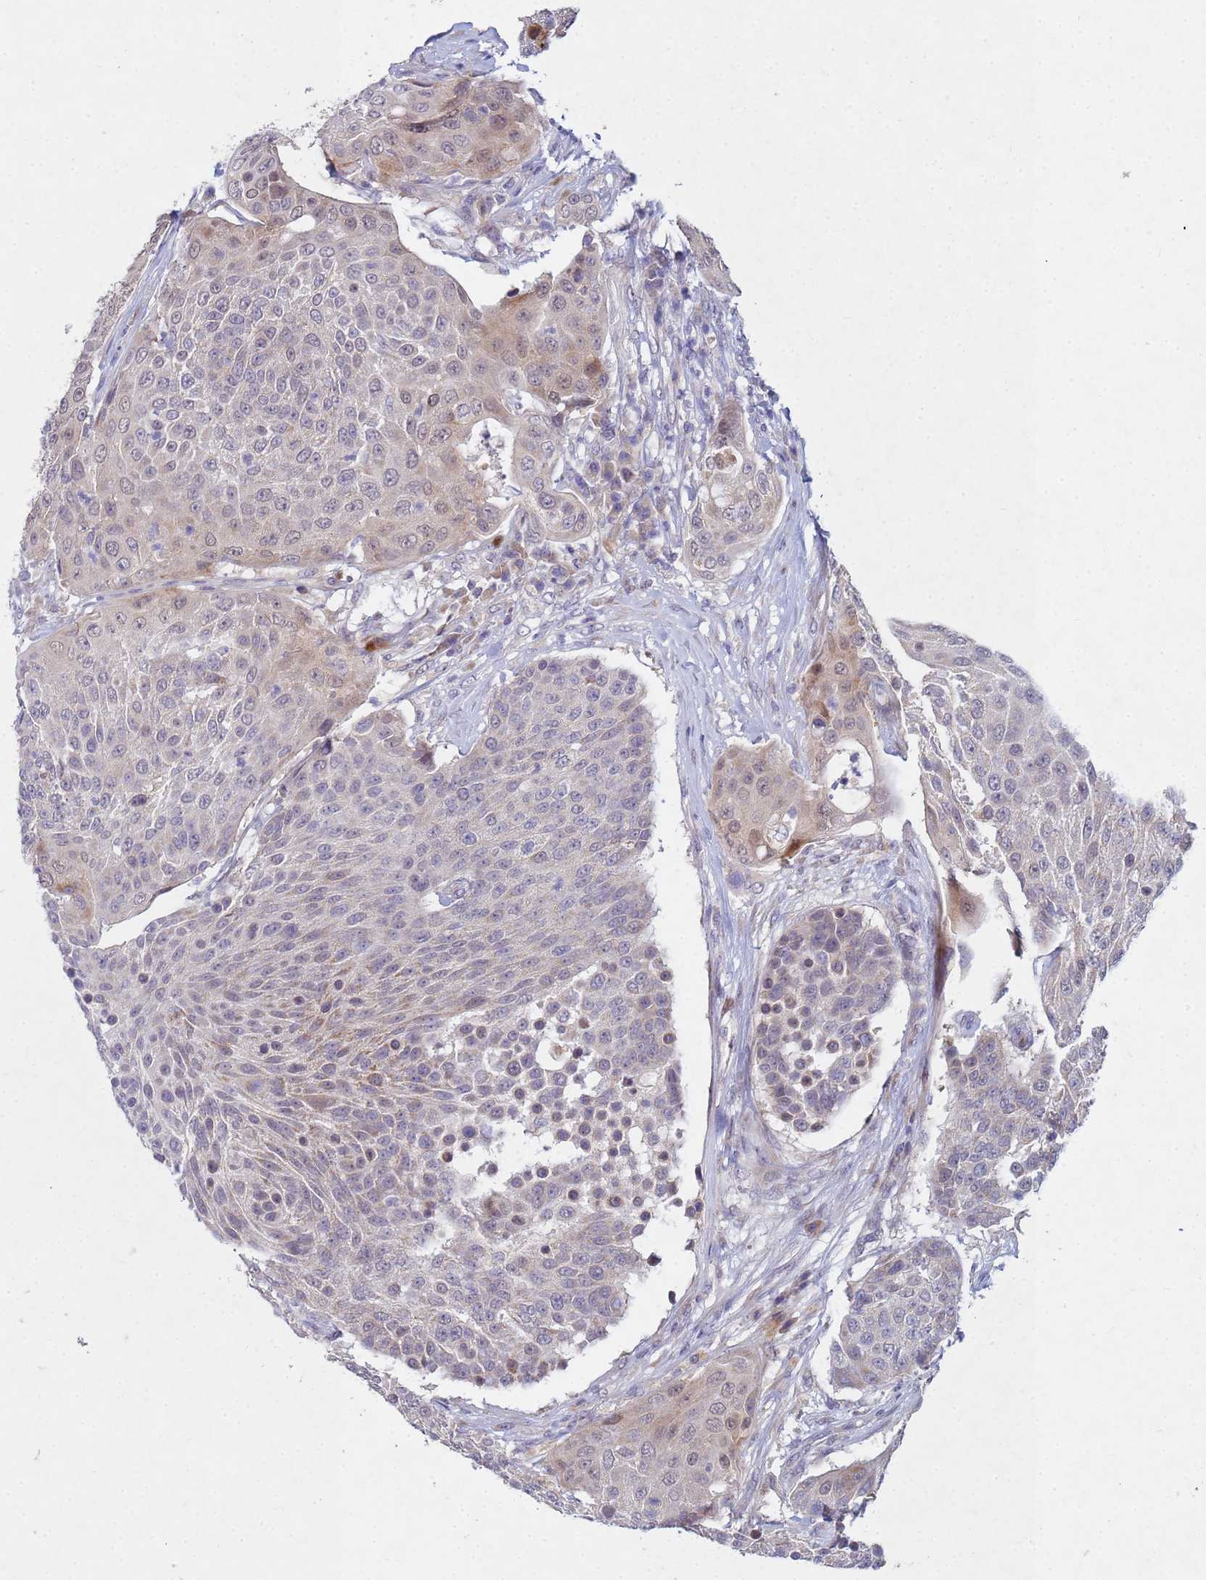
{"staining": {"intensity": "weak", "quantity": "<25%", "location": "cytoplasmic/membranous"}, "tissue": "urothelial cancer", "cell_type": "Tumor cells", "image_type": "cancer", "snomed": [{"axis": "morphology", "description": "Urothelial carcinoma, High grade"}, {"axis": "topography", "description": "Urinary bladder"}], "caption": "Immunohistochemistry photomicrograph of neoplastic tissue: human urothelial cancer stained with DAB (3,3'-diaminobenzidine) exhibits no significant protein positivity in tumor cells. The staining was performed using DAB to visualize the protein expression in brown, while the nuclei were stained in blue with hematoxylin (Magnification: 20x).", "gene": "TNPO2", "patient": {"sex": "female", "age": 63}}